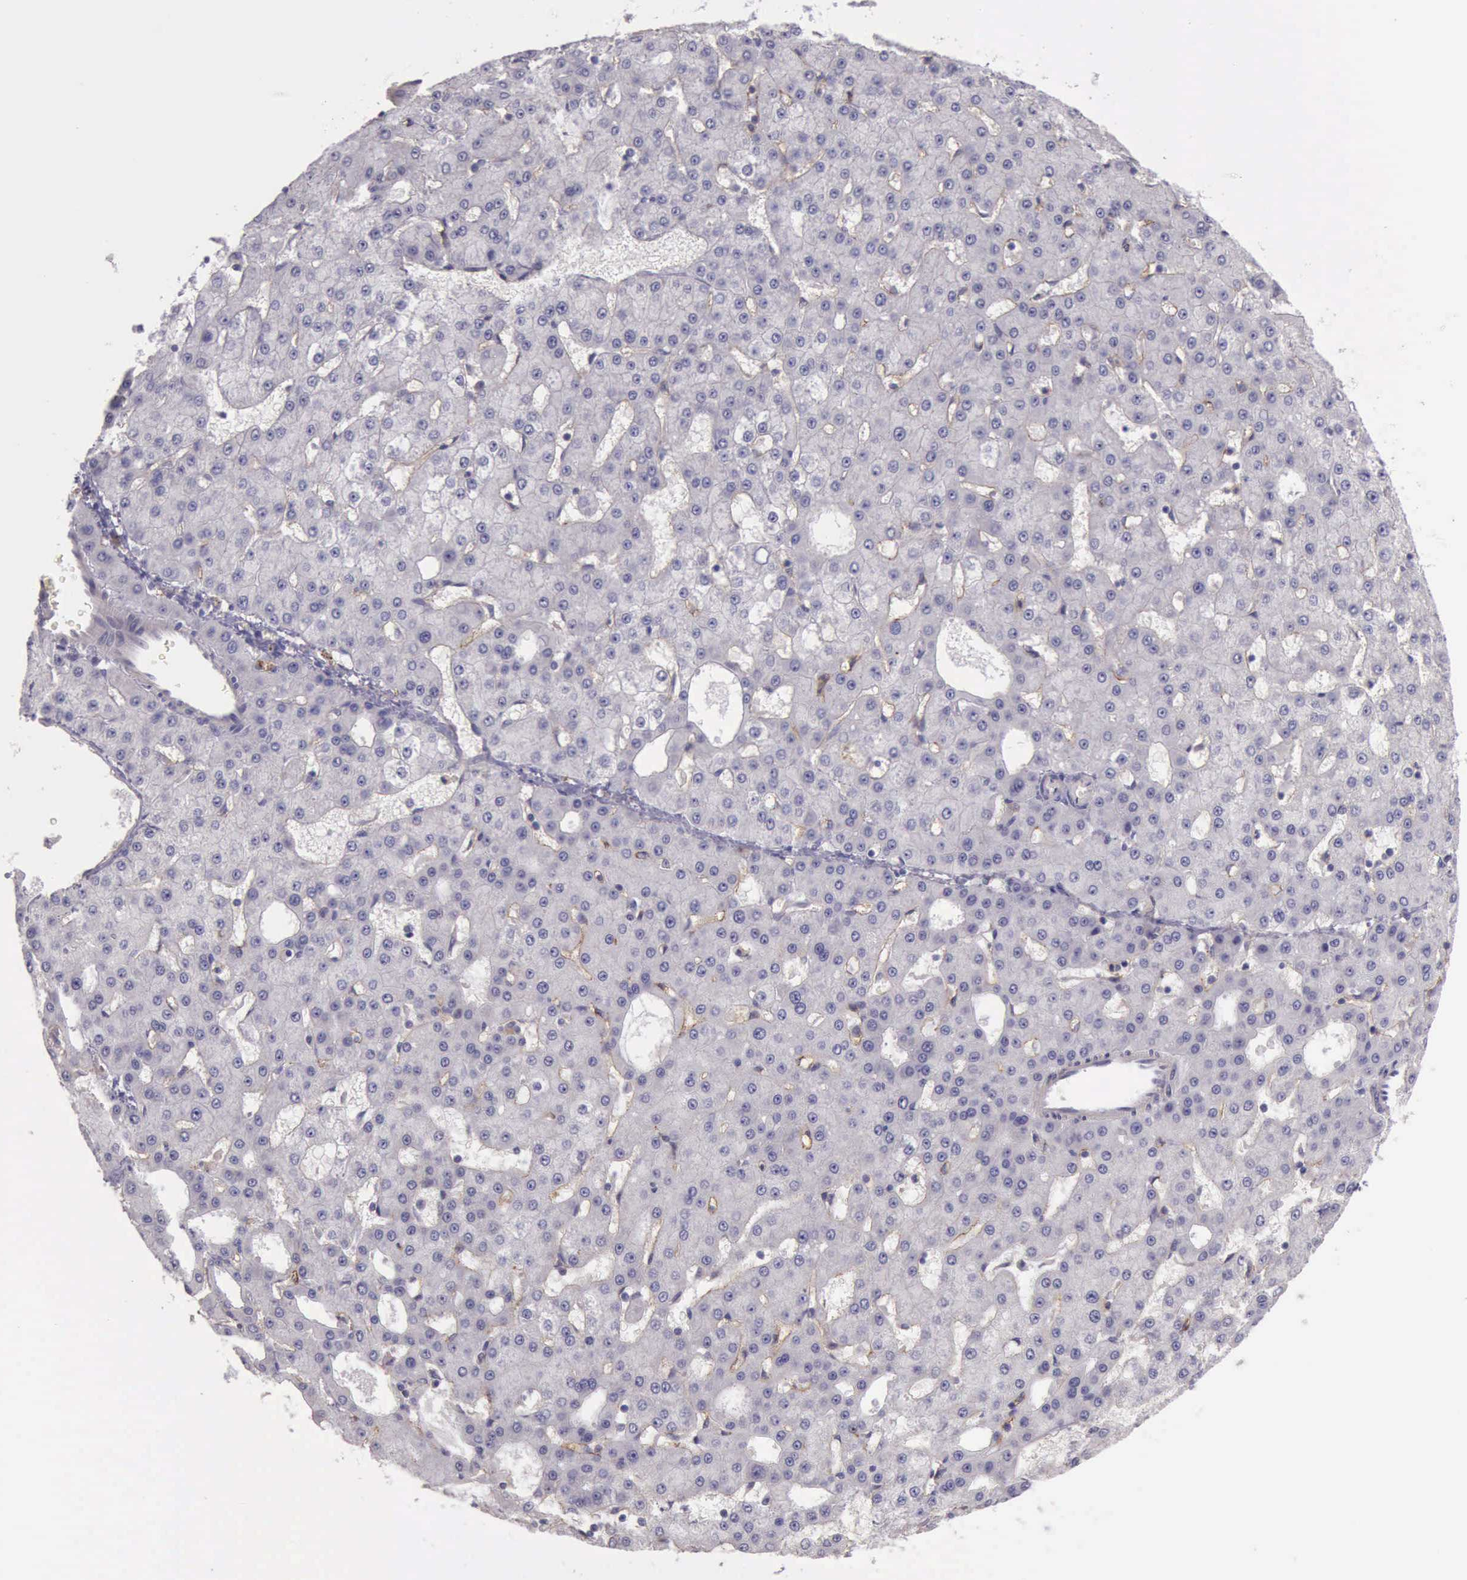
{"staining": {"intensity": "negative", "quantity": "none", "location": "none"}, "tissue": "liver cancer", "cell_type": "Tumor cells", "image_type": "cancer", "snomed": [{"axis": "morphology", "description": "Carcinoma, Hepatocellular, NOS"}, {"axis": "topography", "description": "Liver"}], "caption": "This is a image of immunohistochemistry staining of liver cancer, which shows no expression in tumor cells. (DAB immunohistochemistry (IHC) with hematoxylin counter stain).", "gene": "TCEANC", "patient": {"sex": "male", "age": 47}}